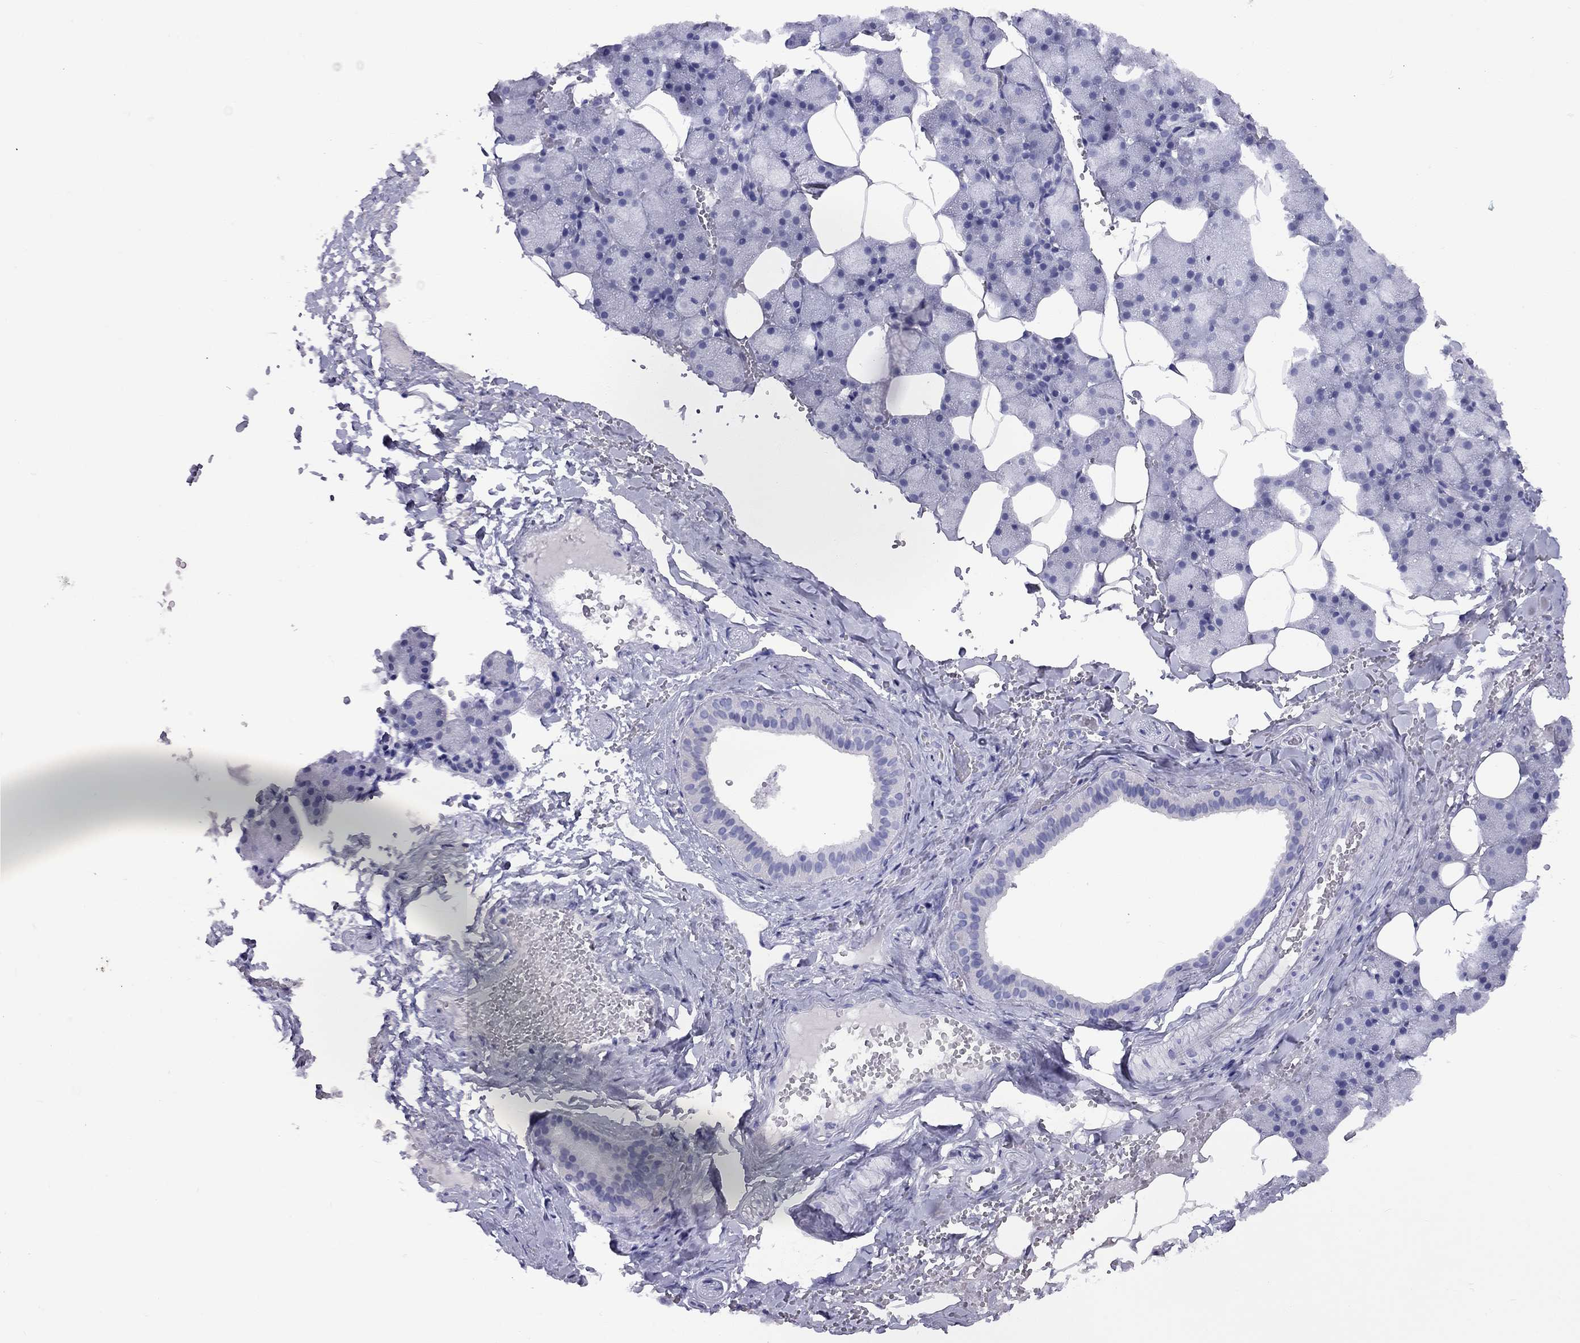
{"staining": {"intensity": "negative", "quantity": "none", "location": "none"}, "tissue": "salivary gland", "cell_type": "Glandular cells", "image_type": "normal", "snomed": [{"axis": "morphology", "description": "Normal tissue, NOS"}, {"axis": "topography", "description": "Salivary gland"}], "caption": "Salivary gland was stained to show a protein in brown. There is no significant staining in glandular cells. The staining is performed using DAB (3,3'-diaminobenzidine) brown chromogen with nuclei counter-stained in using hematoxylin.", "gene": "FSCN3", "patient": {"sex": "male", "age": 38}}